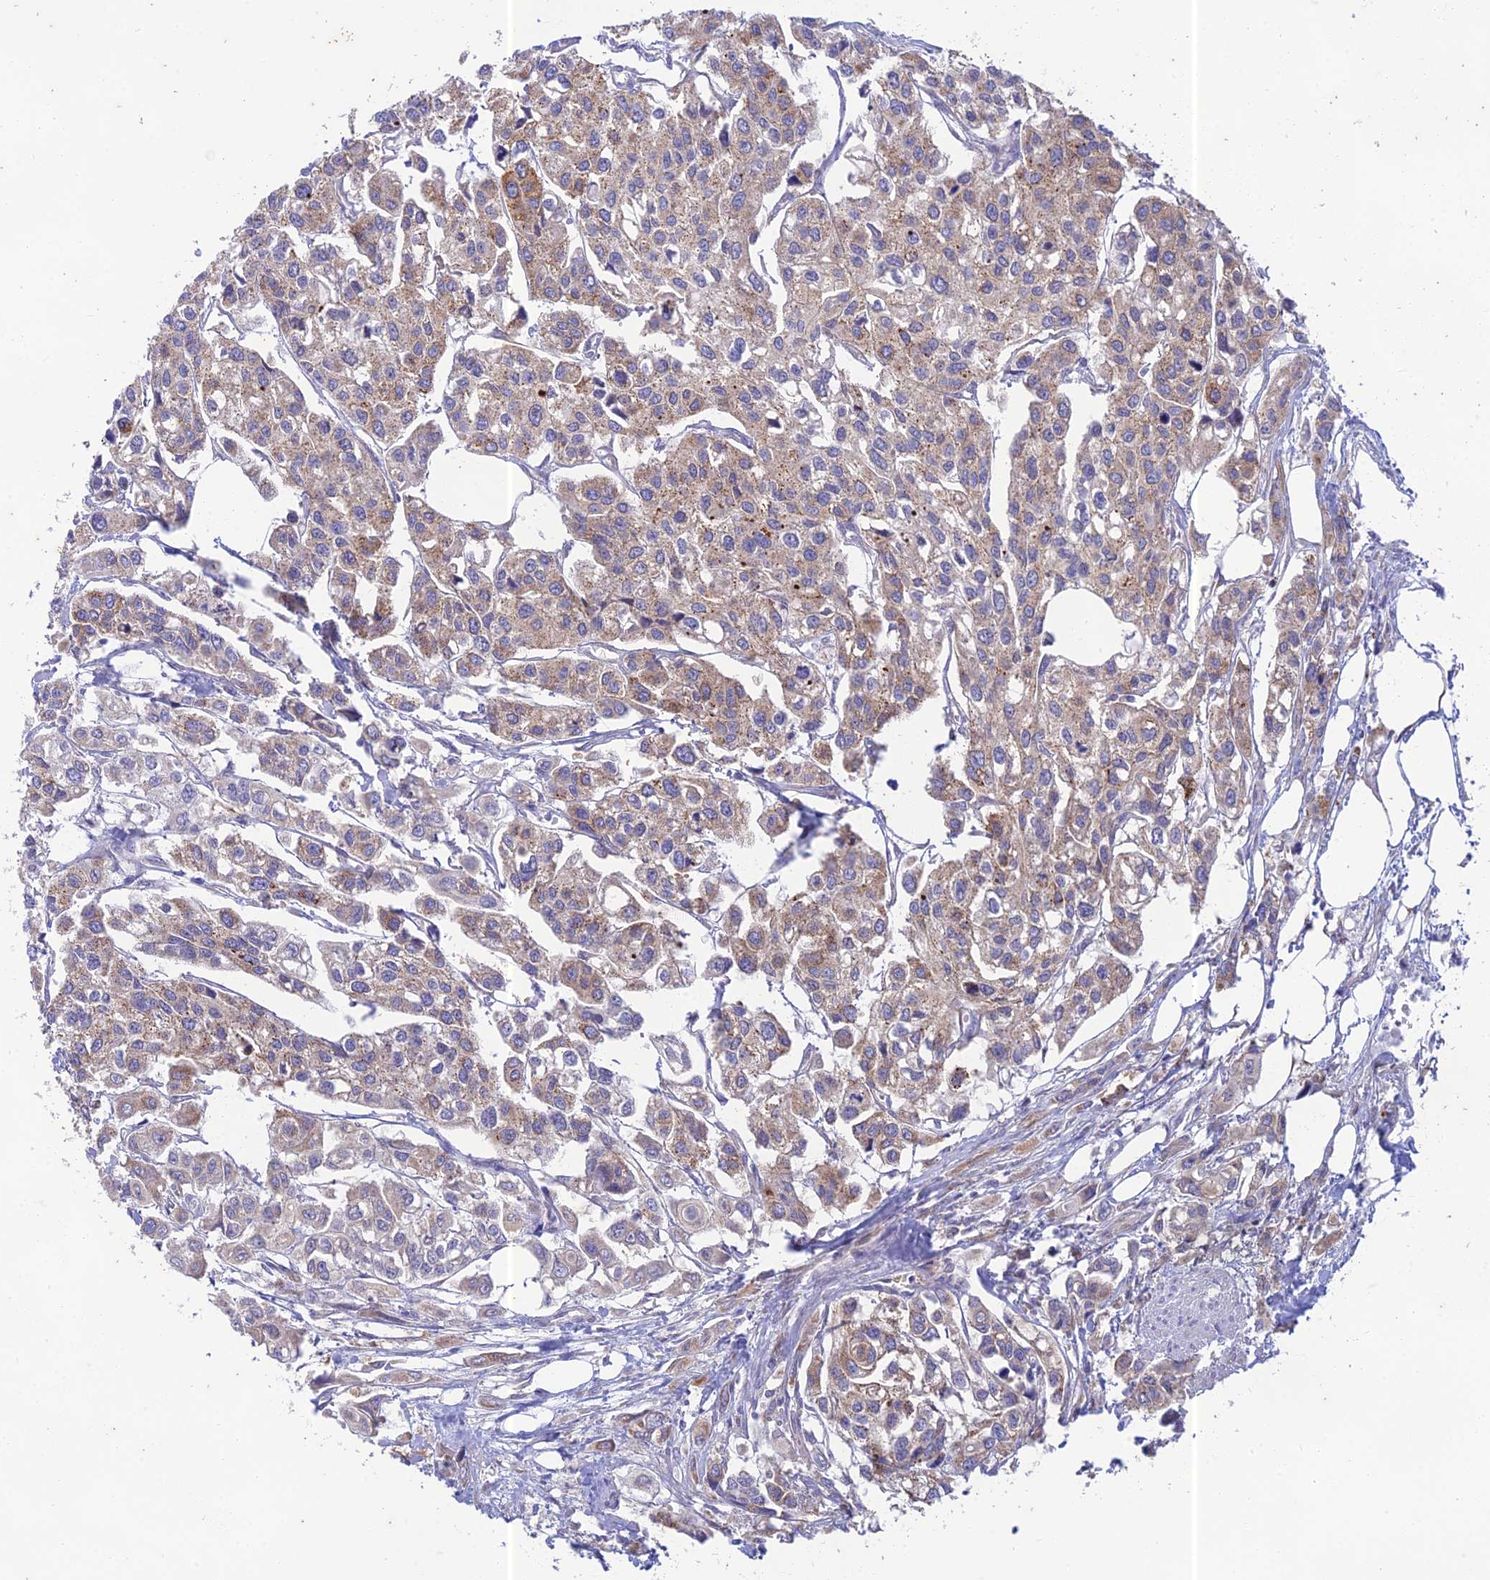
{"staining": {"intensity": "weak", "quantity": "25%-75%", "location": "cytoplasmic/membranous"}, "tissue": "urothelial cancer", "cell_type": "Tumor cells", "image_type": "cancer", "snomed": [{"axis": "morphology", "description": "Urothelial carcinoma, High grade"}, {"axis": "topography", "description": "Urinary bladder"}], "caption": "IHC histopathology image of neoplastic tissue: urothelial cancer stained using immunohistochemistry (IHC) exhibits low levels of weak protein expression localized specifically in the cytoplasmic/membranous of tumor cells, appearing as a cytoplasmic/membranous brown color.", "gene": "PTCD2", "patient": {"sex": "male", "age": 67}}